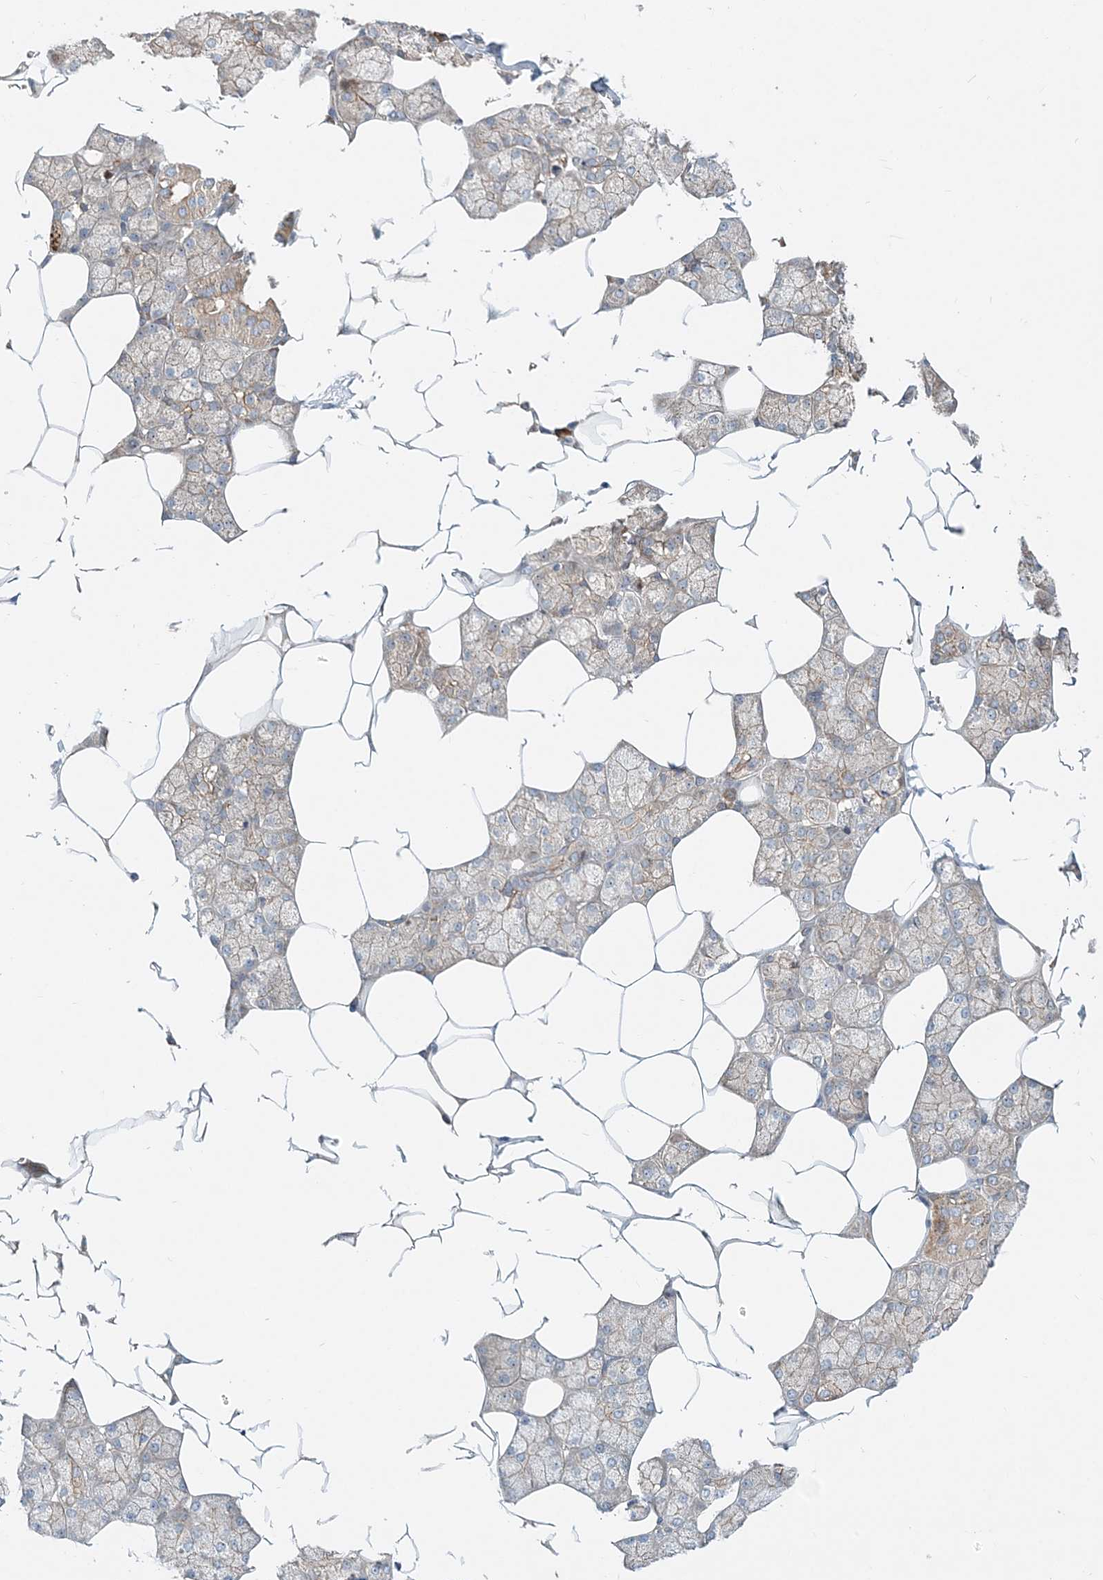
{"staining": {"intensity": "moderate", "quantity": "25%-75%", "location": "cytoplasmic/membranous"}, "tissue": "salivary gland", "cell_type": "Glandular cells", "image_type": "normal", "snomed": [{"axis": "morphology", "description": "Normal tissue, NOS"}, {"axis": "topography", "description": "Salivary gland"}], "caption": "Immunohistochemistry histopathology image of normal salivary gland: salivary gland stained using immunohistochemistry (IHC) exhibits medium levels of moderate protein expression localized specifically in the cytoplasmic/membranous of glandular cells, appearing as a cytoplasmic/membranous brown color.", "gene": "CXXC5", "patient": {"sex": "male", "age": 62}}